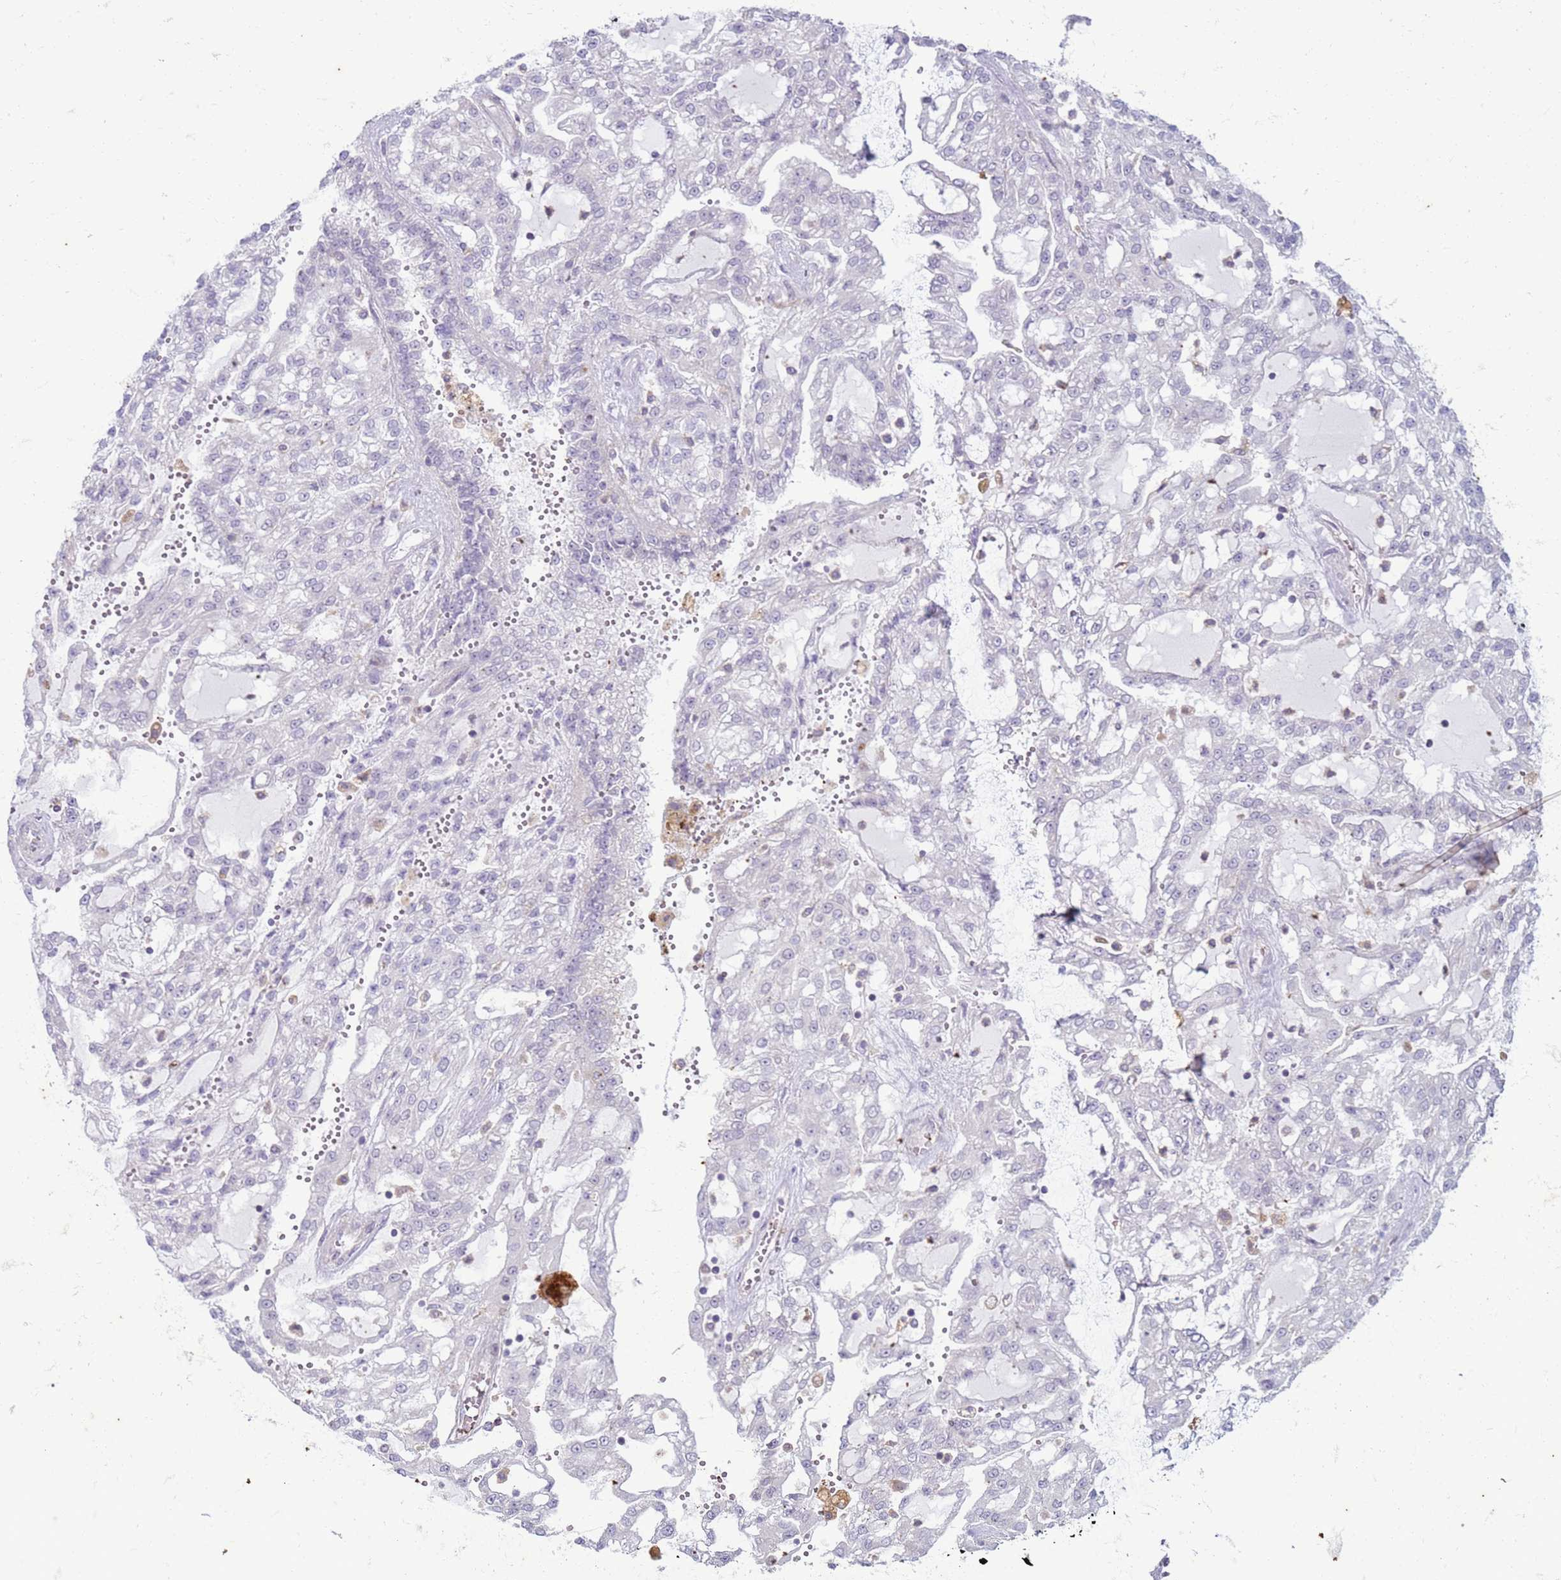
{"staining": {"intensity": "negative", "quantity": "none", "location": "none"}, "tissue": "renal cancer", "cell_type": "Tumor cells", "image_type": "cancer", "snomed": [{"axis": "morphology", "description": "Adenocarcinoma, NOS"}, {"axis": "topography", "description": "Kidney"}], "caption": "Immunohistochemical staining of renal cancer exhibits no significant positivity in tumor cells.", "gene": "SLC15A3", "patient": {"sex": "male", "age": 63}}